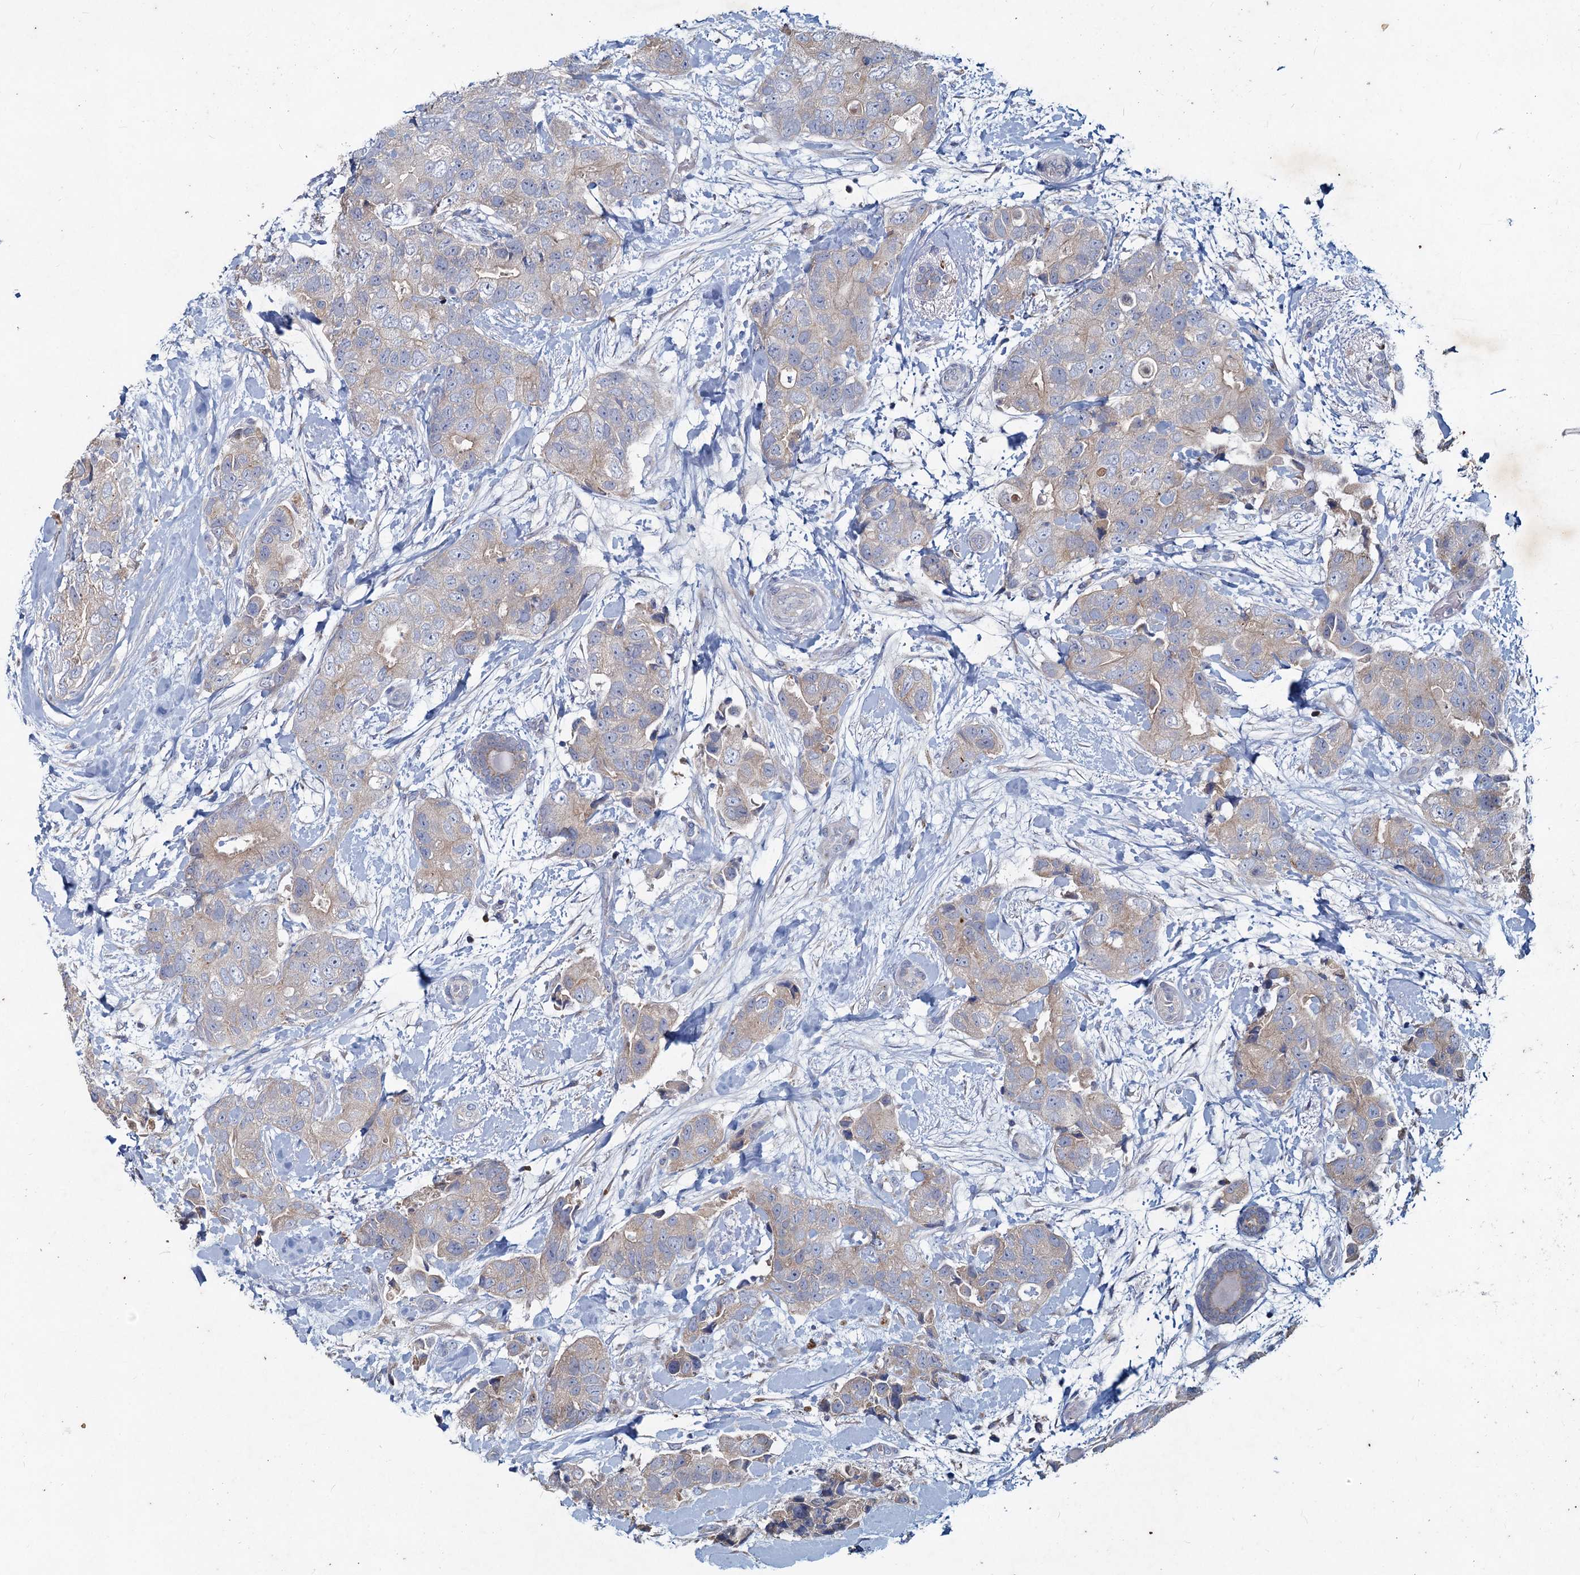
{"staining": {"intensity": "negative", "quantity": "none", "location": "none"}, "tissue": "breast cancer", "cell_type": "Tumor cells", "image_type": "cancer", "snomed": [{"axis": "morphology", "description": "Duct carcinoma"}, {"axis": "topography", "description": "Breast"}], "caption": "DAB (3,3'-diaminobenzidine) immunohistochemical staining of breast intraductal carcinoma exhibits no significant expression in tumor cells. The staining is performed using DAB brown chromogen with nuclei counter-stained in using hematoxylin.", "gene": "TMX2", "patient": {"sex": "female", "age": 62}}